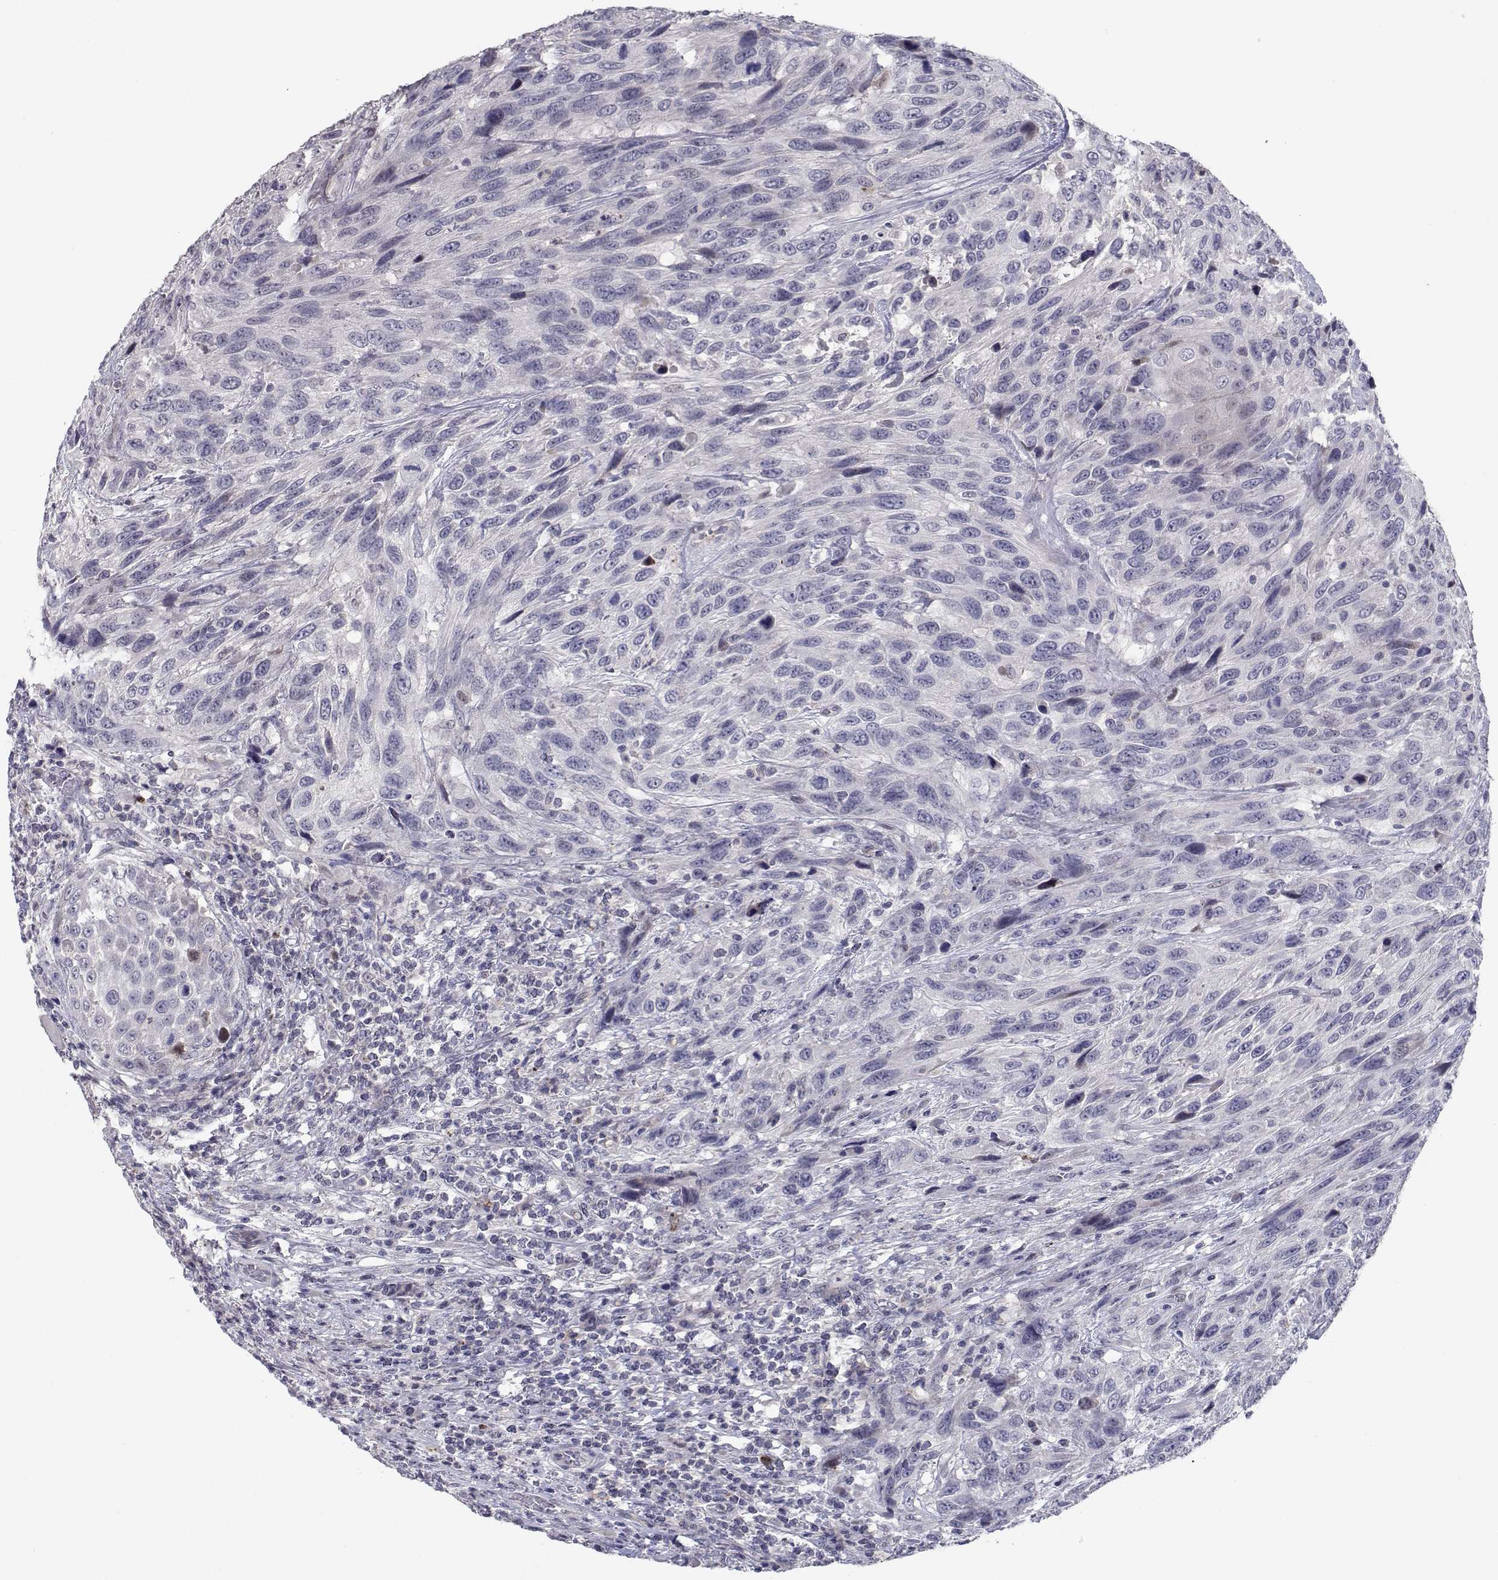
{"staining": {"intensity": "negative", "quantity": "none", "location": "none"}, "tissue": "urothelial cancer", "cell_type": "Tumor cells", "image_type": "cancer", "snomed": [{"axis": "morphology", "description": "Urothelial carcinoma, High grade"}, {"axis": "topography", "description": "Urinary bladder"}], "caption": "IHC photomicrograph of human urothelial carcinoma (high-grade) stained for a protein (brown), which displays no positivity in tumor cells. (Brightfield microscopy of DAB (3,3'-diaminobenzidine) immunohistochemistry at high magnification).", "gene": "RBPJL", "patient": {"sex": "female", "age": 70}}